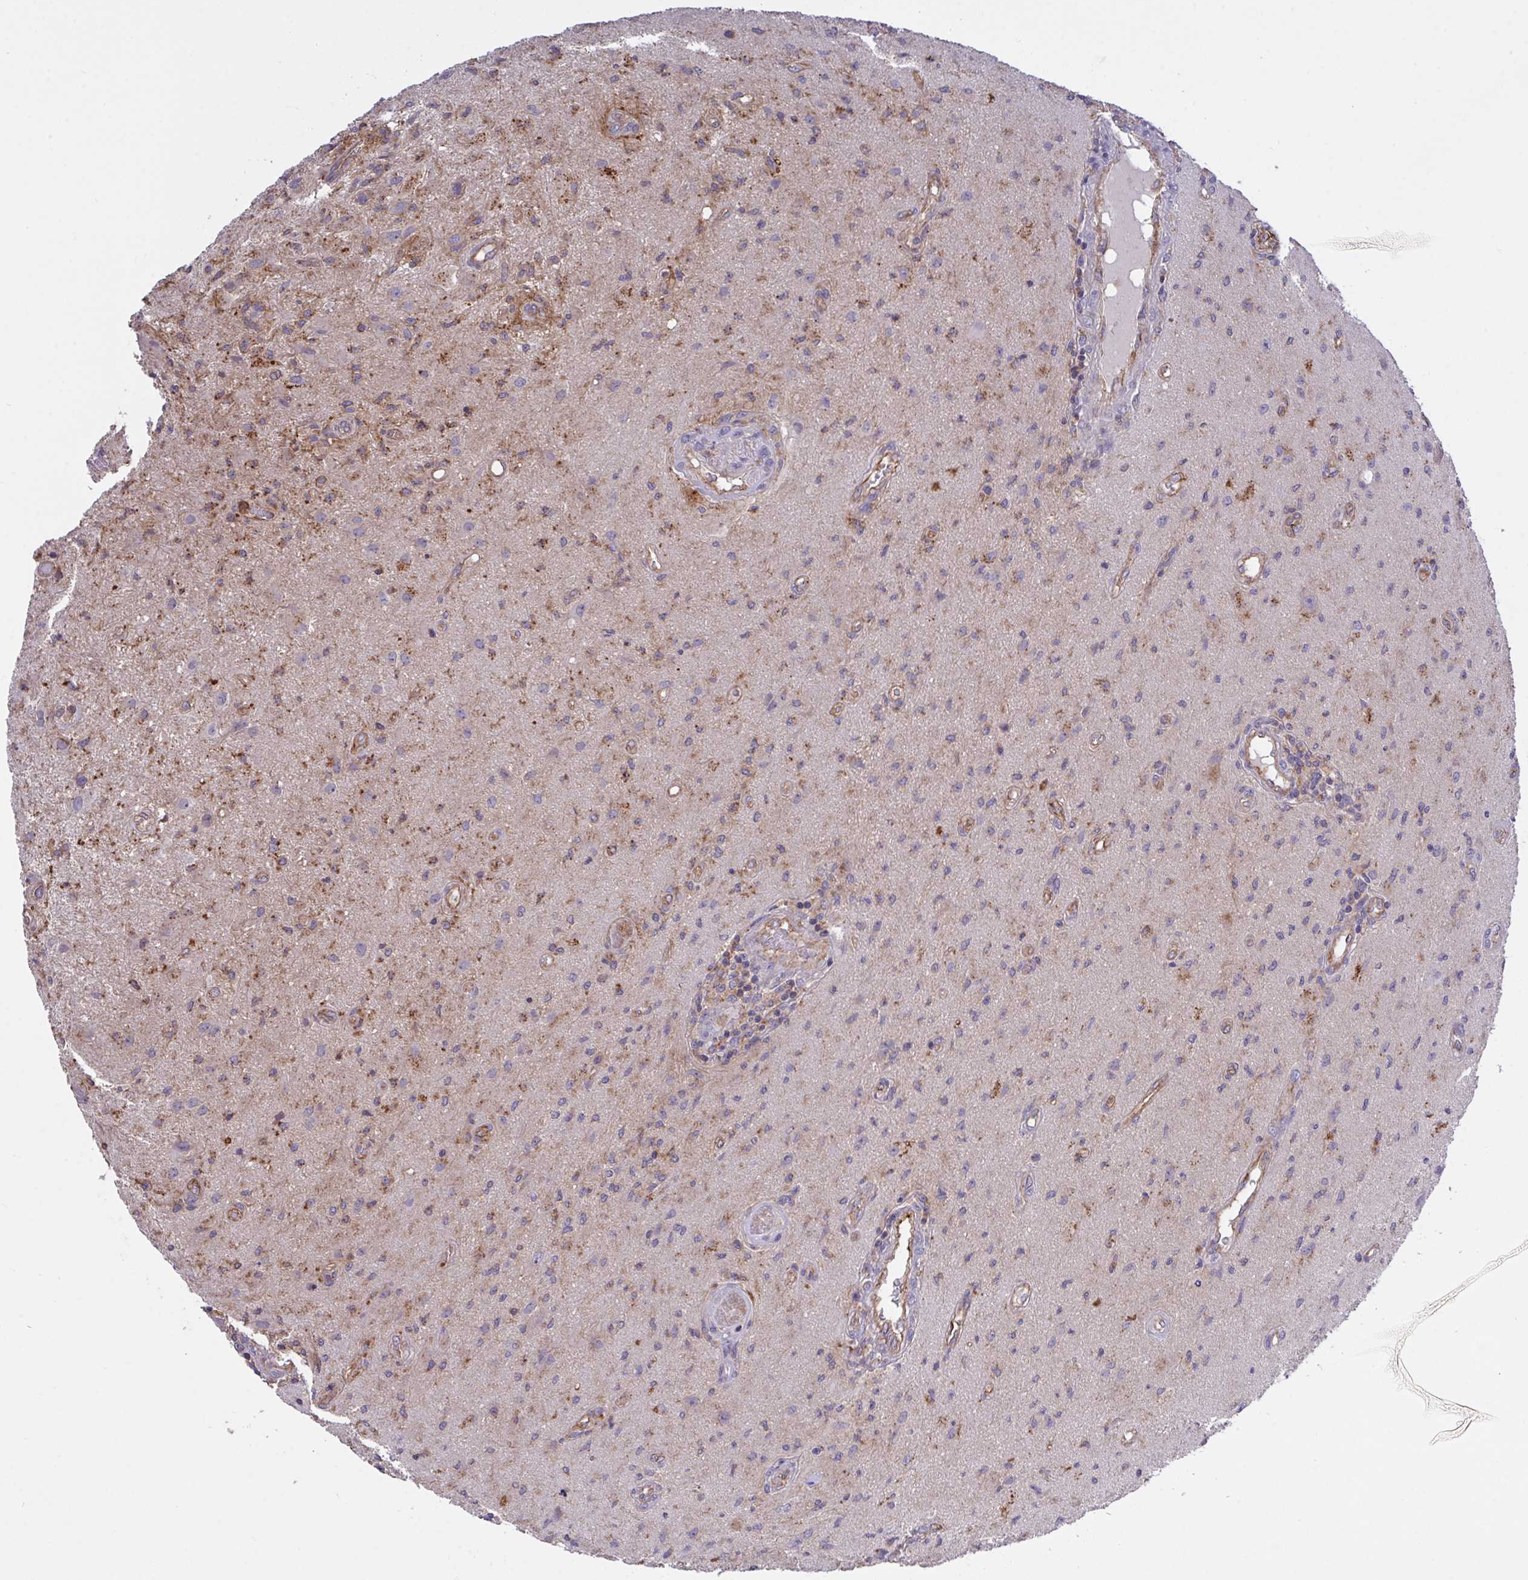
{"staining": {"intensity": "weak", "quantity": "25%-75%", "location": "cytoplasmic/membranous"}, "tissue": "glioma", "cell_type": "Tumor cells", "image_type": "cancer", "snomed": [{"axis": "morphology", "description": "Glioma, malignant, High grade"}, {"axis": "topography", "description": "Brain"}], "caption": "The image reveals immunohistochemical staining of glioma. There is weak cytoplasmic/membranous expression is identified in approximately 25%-75% of tumor cells. (Stains: DAB (3,3'-diaminobenzidine) in brown, nuclei in blue, Microscopy: brightfield microscopy at high magnification).", "gene": "C4orf36", "patient": {"sex": "male", "age": 67}}